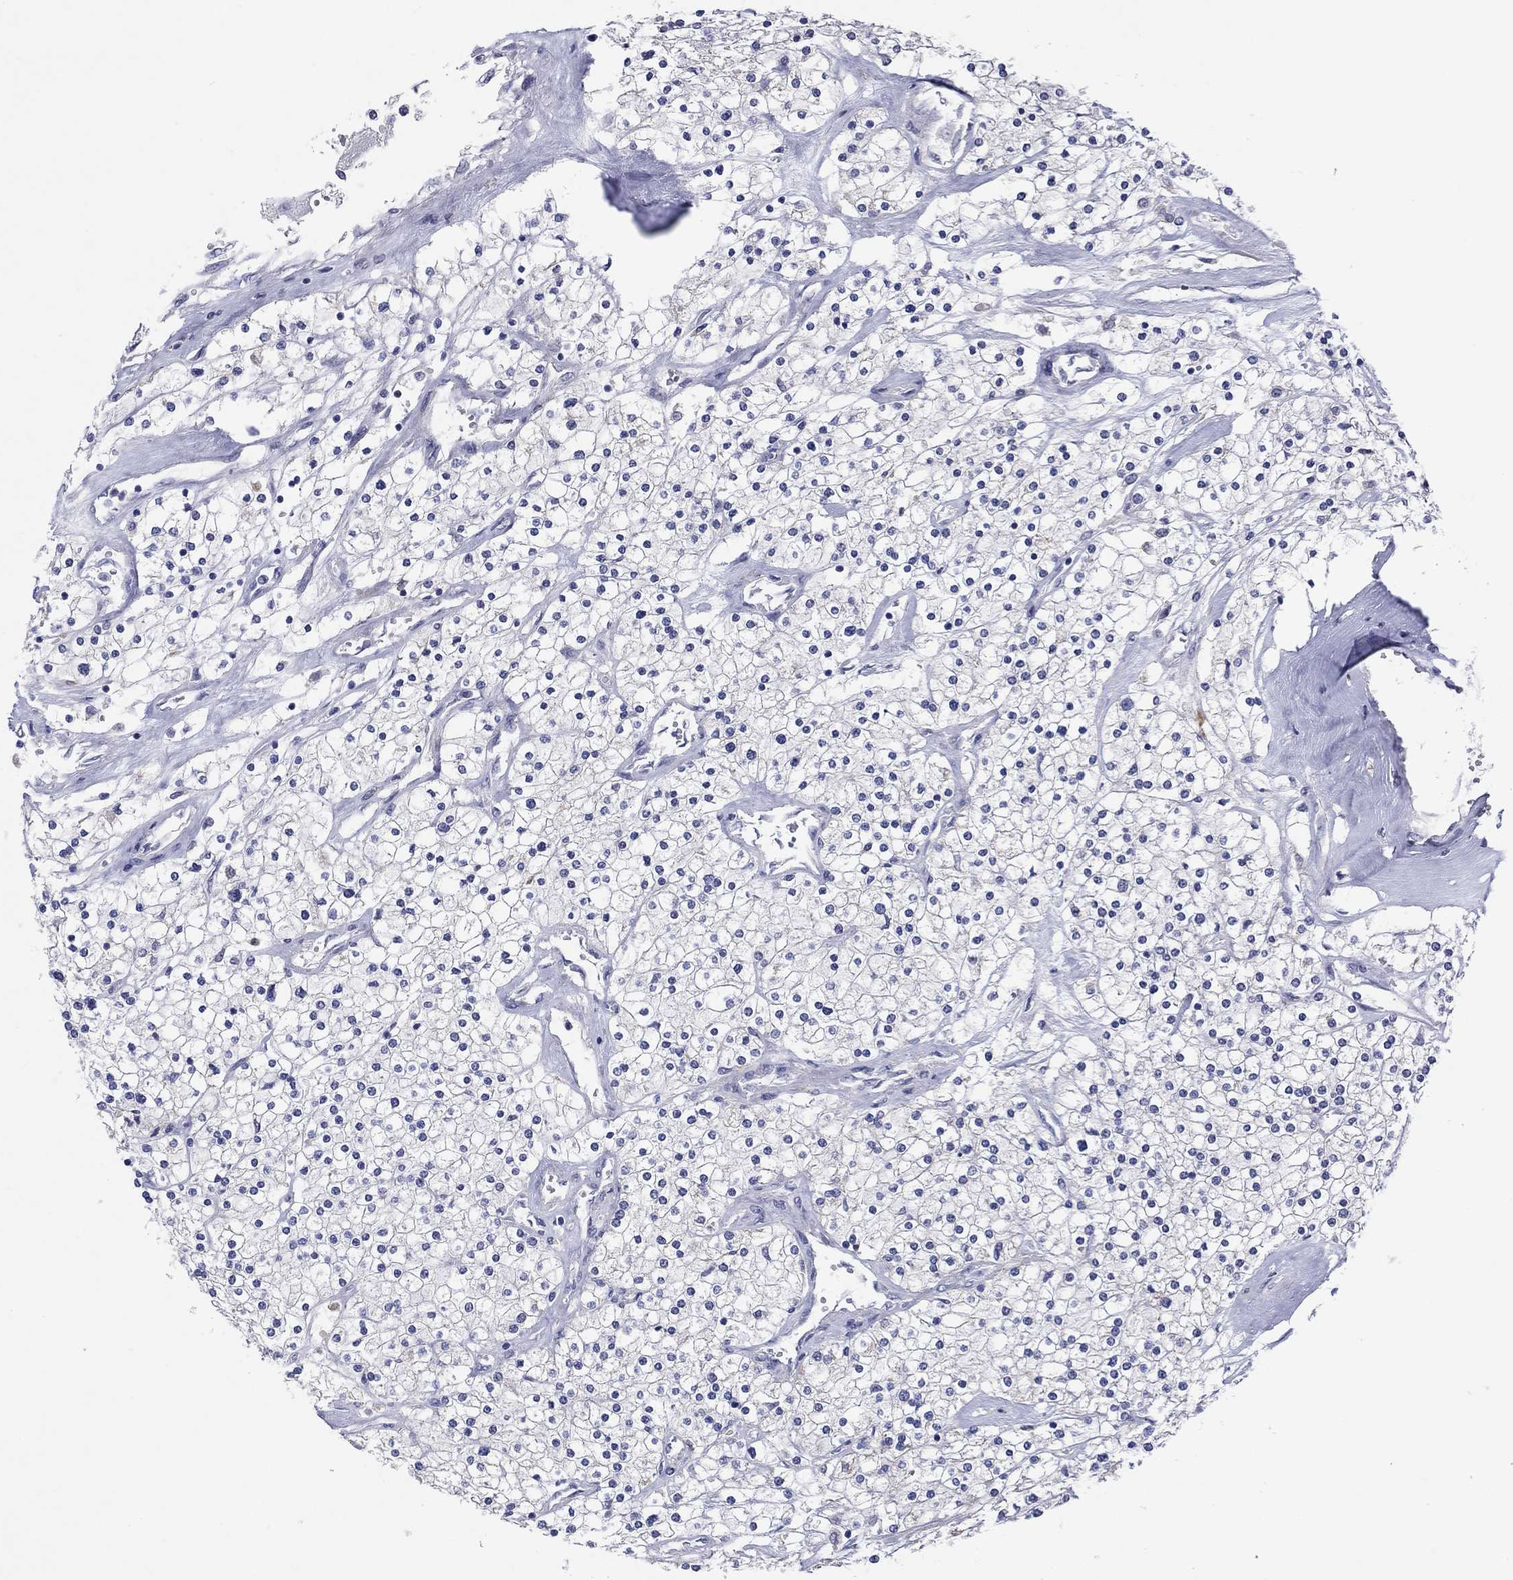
{"staining": {"intensity": "negative", "quantity": "none", "location": "none"}, "tissue": "renal cancer", "cell_type": "Tumor cells", "image_type": "cancer", "snomed": [{"axis": "morphology", "description": "Adenocarcinoma, NOS"}, {"axis": "topography", "description": "Kidney"}], "caption": "Histopathology image shows no protein staining in tumor cells of renal cancer (adenocarcinoma) tissue.", "gene": "HDC", "patient": {"sex": "male", "age": 80}}